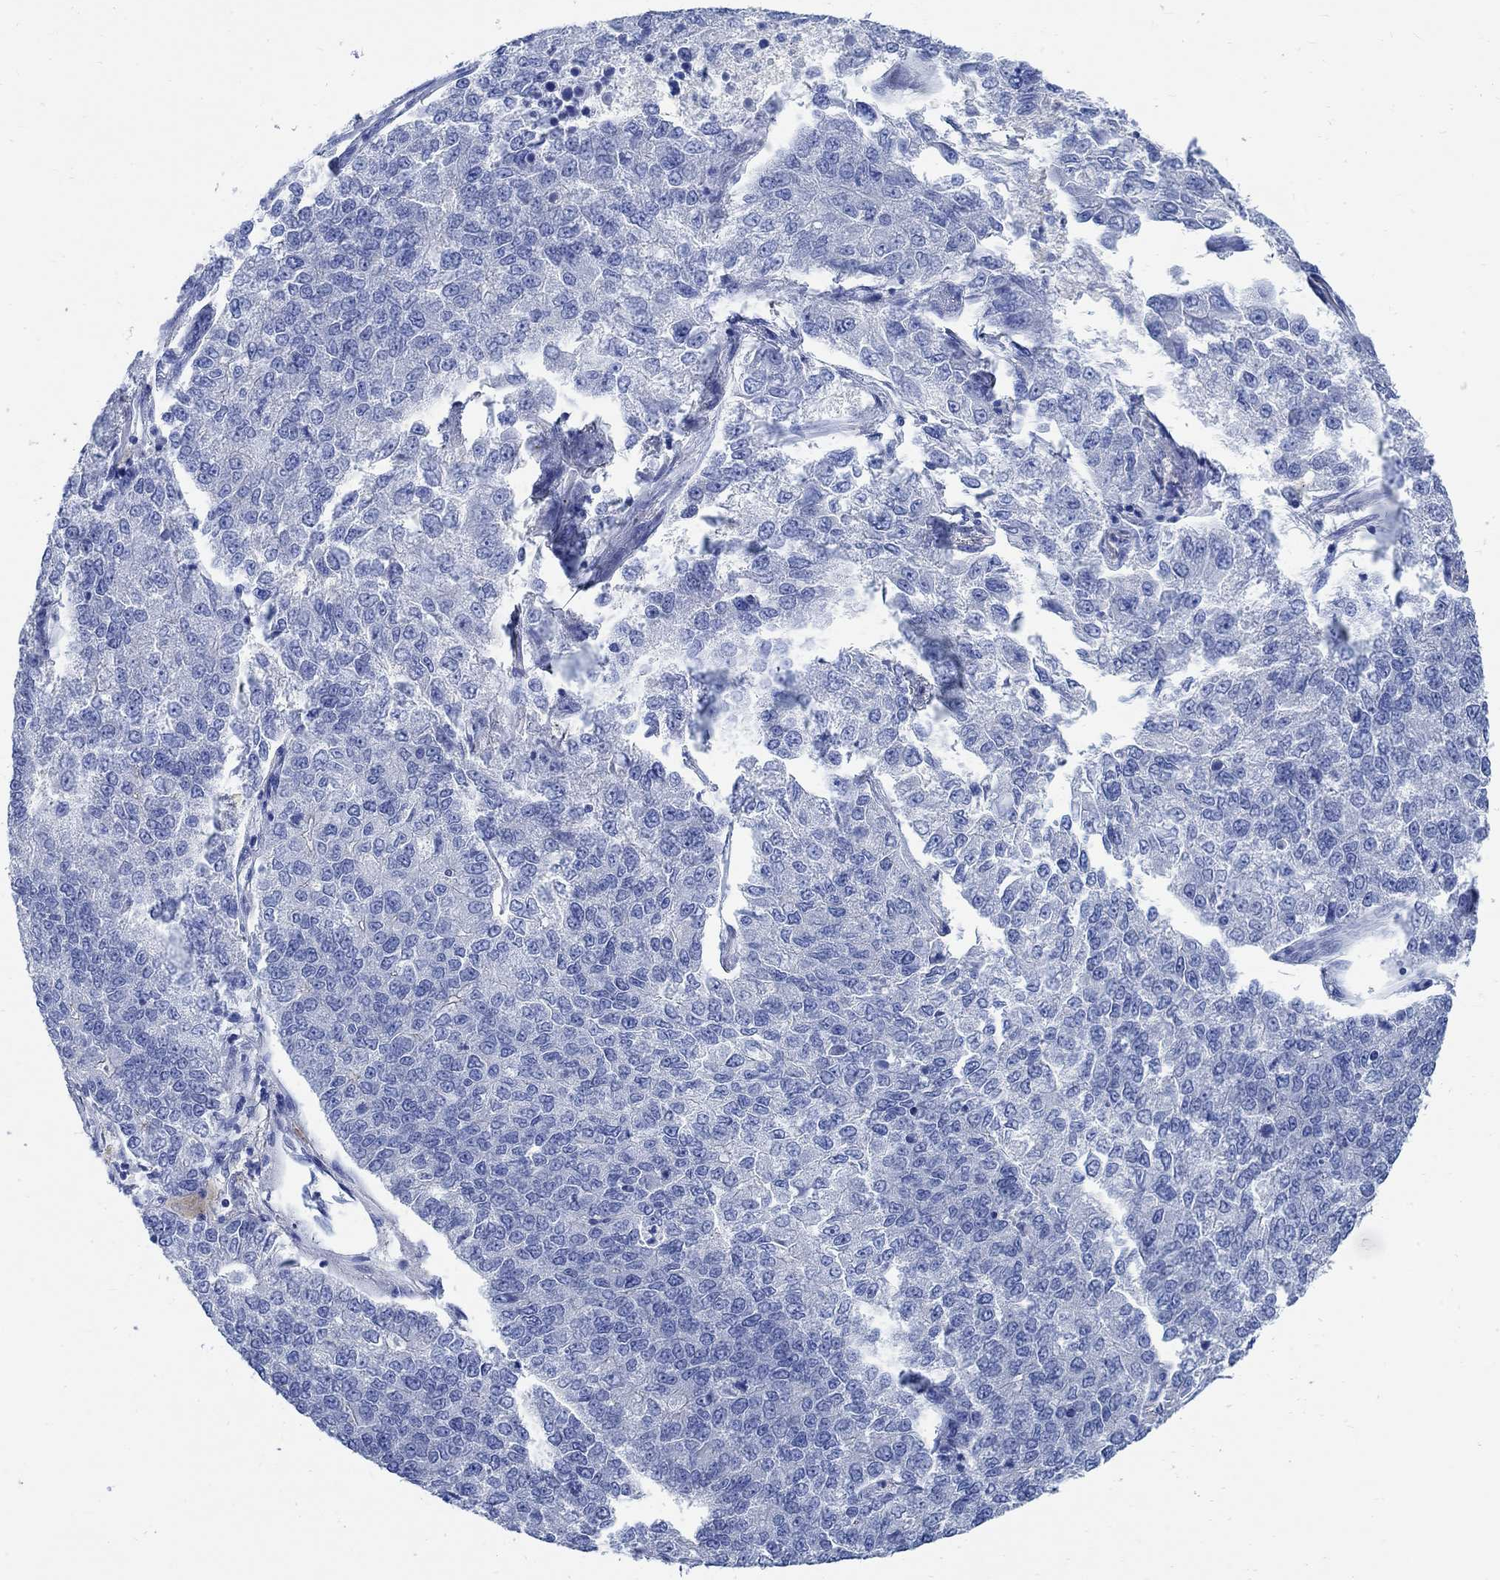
{"staining": {"intensity": "negative", "quantity": "none", "location": "none"}, "tissue": "lung cancer", "cell_type": "Tumor cells", "image_type": "cancer", "snomed": [{"axis": "morphology", "description": "Adenocarcinoma, NOS"}, {"axis": "topography", "description": "Lung"}], "caption": "The image exhibits no staining of tumor cells in adenocarcinoma (lung). (IHC, brightfield microscopy, high magnification).", "gene": "CAMK2N1", "patient": {"sex": "male", "age": 49}}